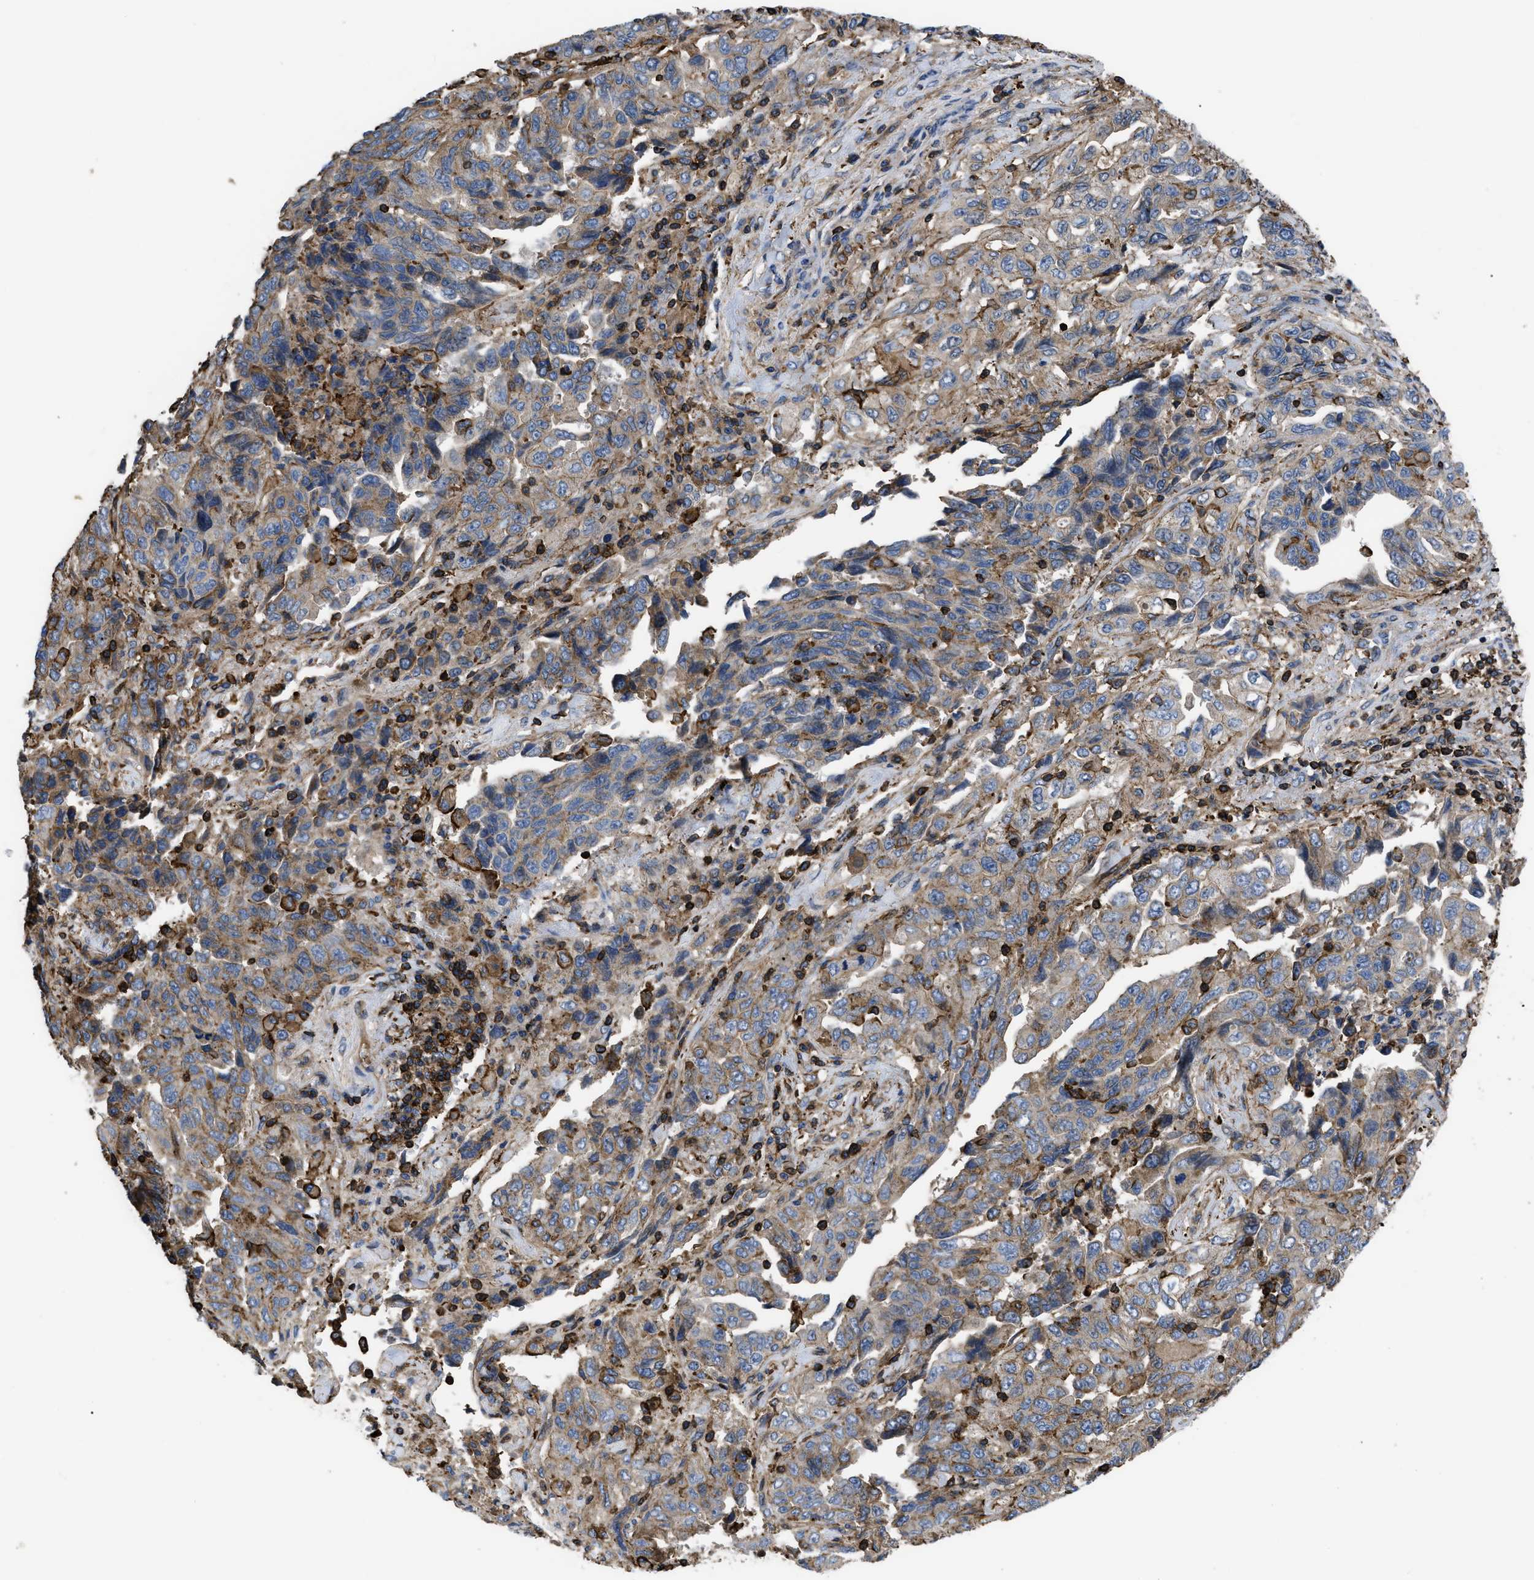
{"staining": {"intensity": "weak", "quantity": ">75%", "location": "cytoplasmic/membranous"}, "tissue": "lung cancer", "cell_type": "Tumor cells", "image_type": "cancer", "snomed": [{"axis": "morphology", "description": "Adenocarcinoma, NOS"}, {"axis": "topography", "description": "Lung"}], "caption": "Lung cancer stained with immunohistochemistry (IHC) demonstrates weak cytoplasmic/membranous staining in about >75% of tumor cells.", "gene": "SCUBE2", "patient": {"sex": "female", "age": 51}}